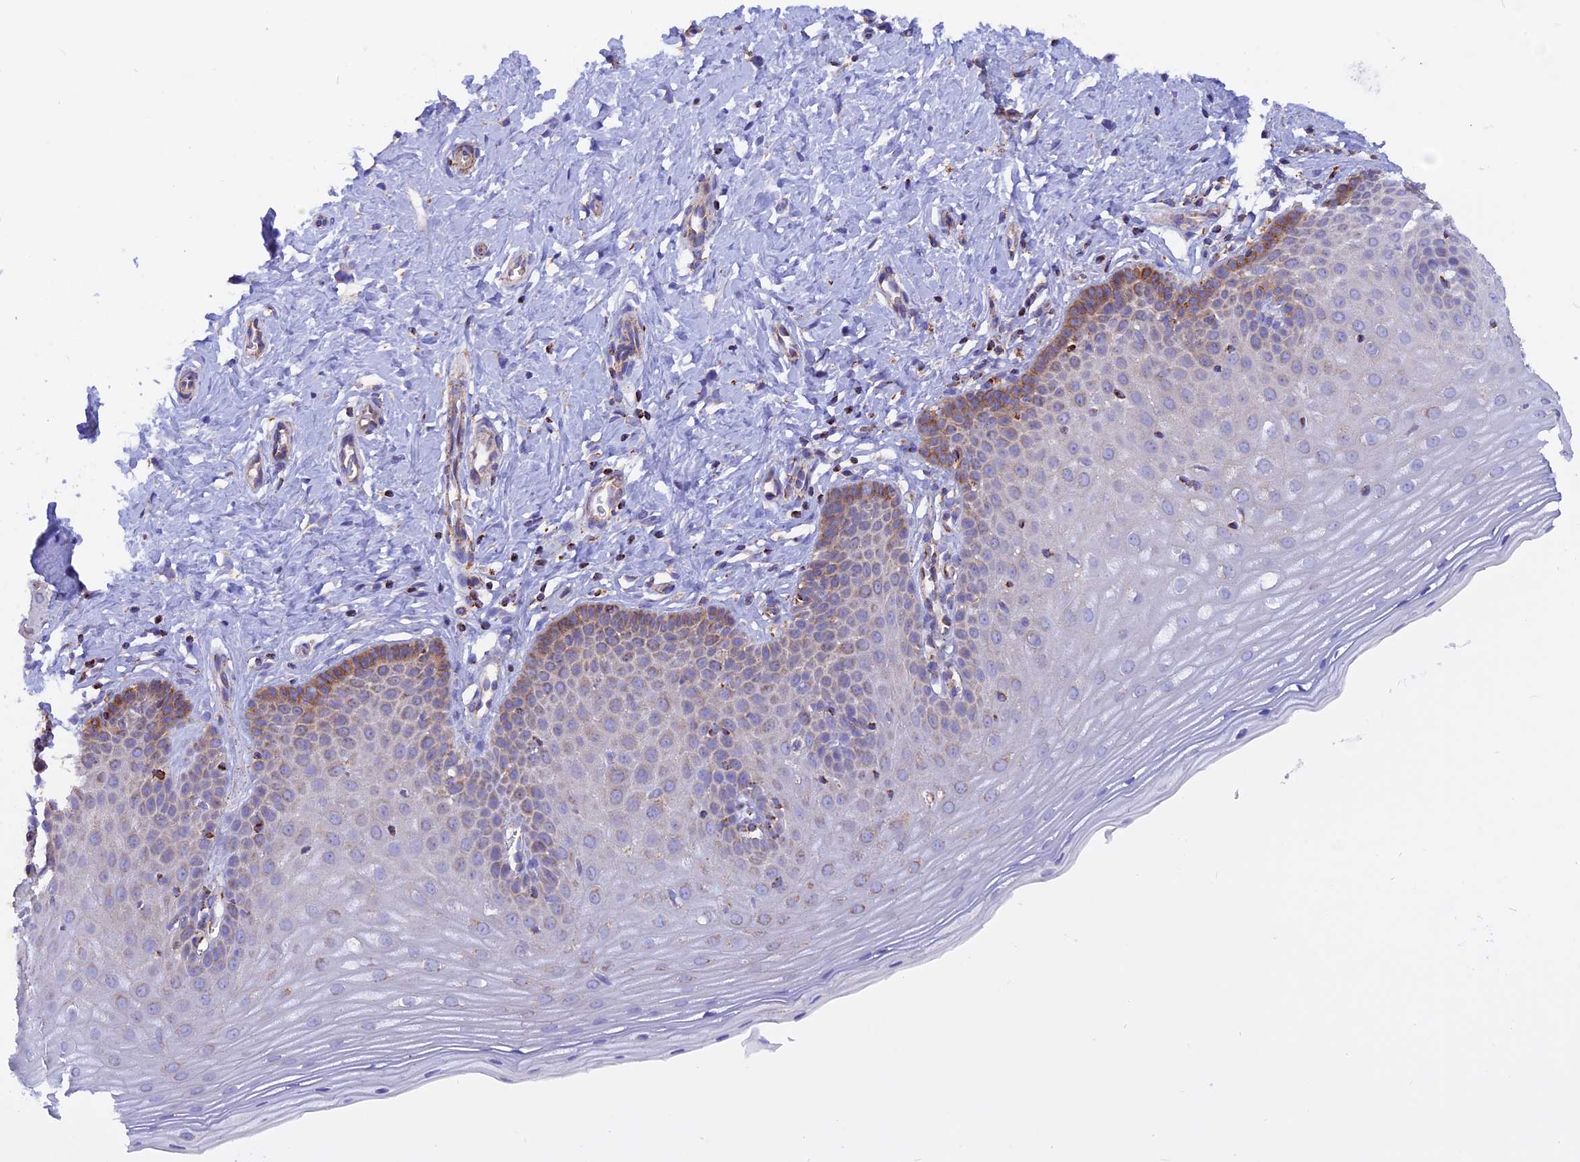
{"staining": {"intensity": "weak", "quantity": "25%-75%", "location": "cytoplasmic/membranous"}, "tissue": "cervix", "cell_type": "Glandular cells", "image_type": "normal", "snomed": [{"axis": "morphology", "description": "Normal tissue, NOS"}, {"axis": "topography", "description": "Cervix"}], "caption": "A brown stain shows weak cytoplasmic/membranous staining of a protein in glandular cells of normal cervix.", "gene": "GCDH", "patient": {"sex": "female", "age": 36}}